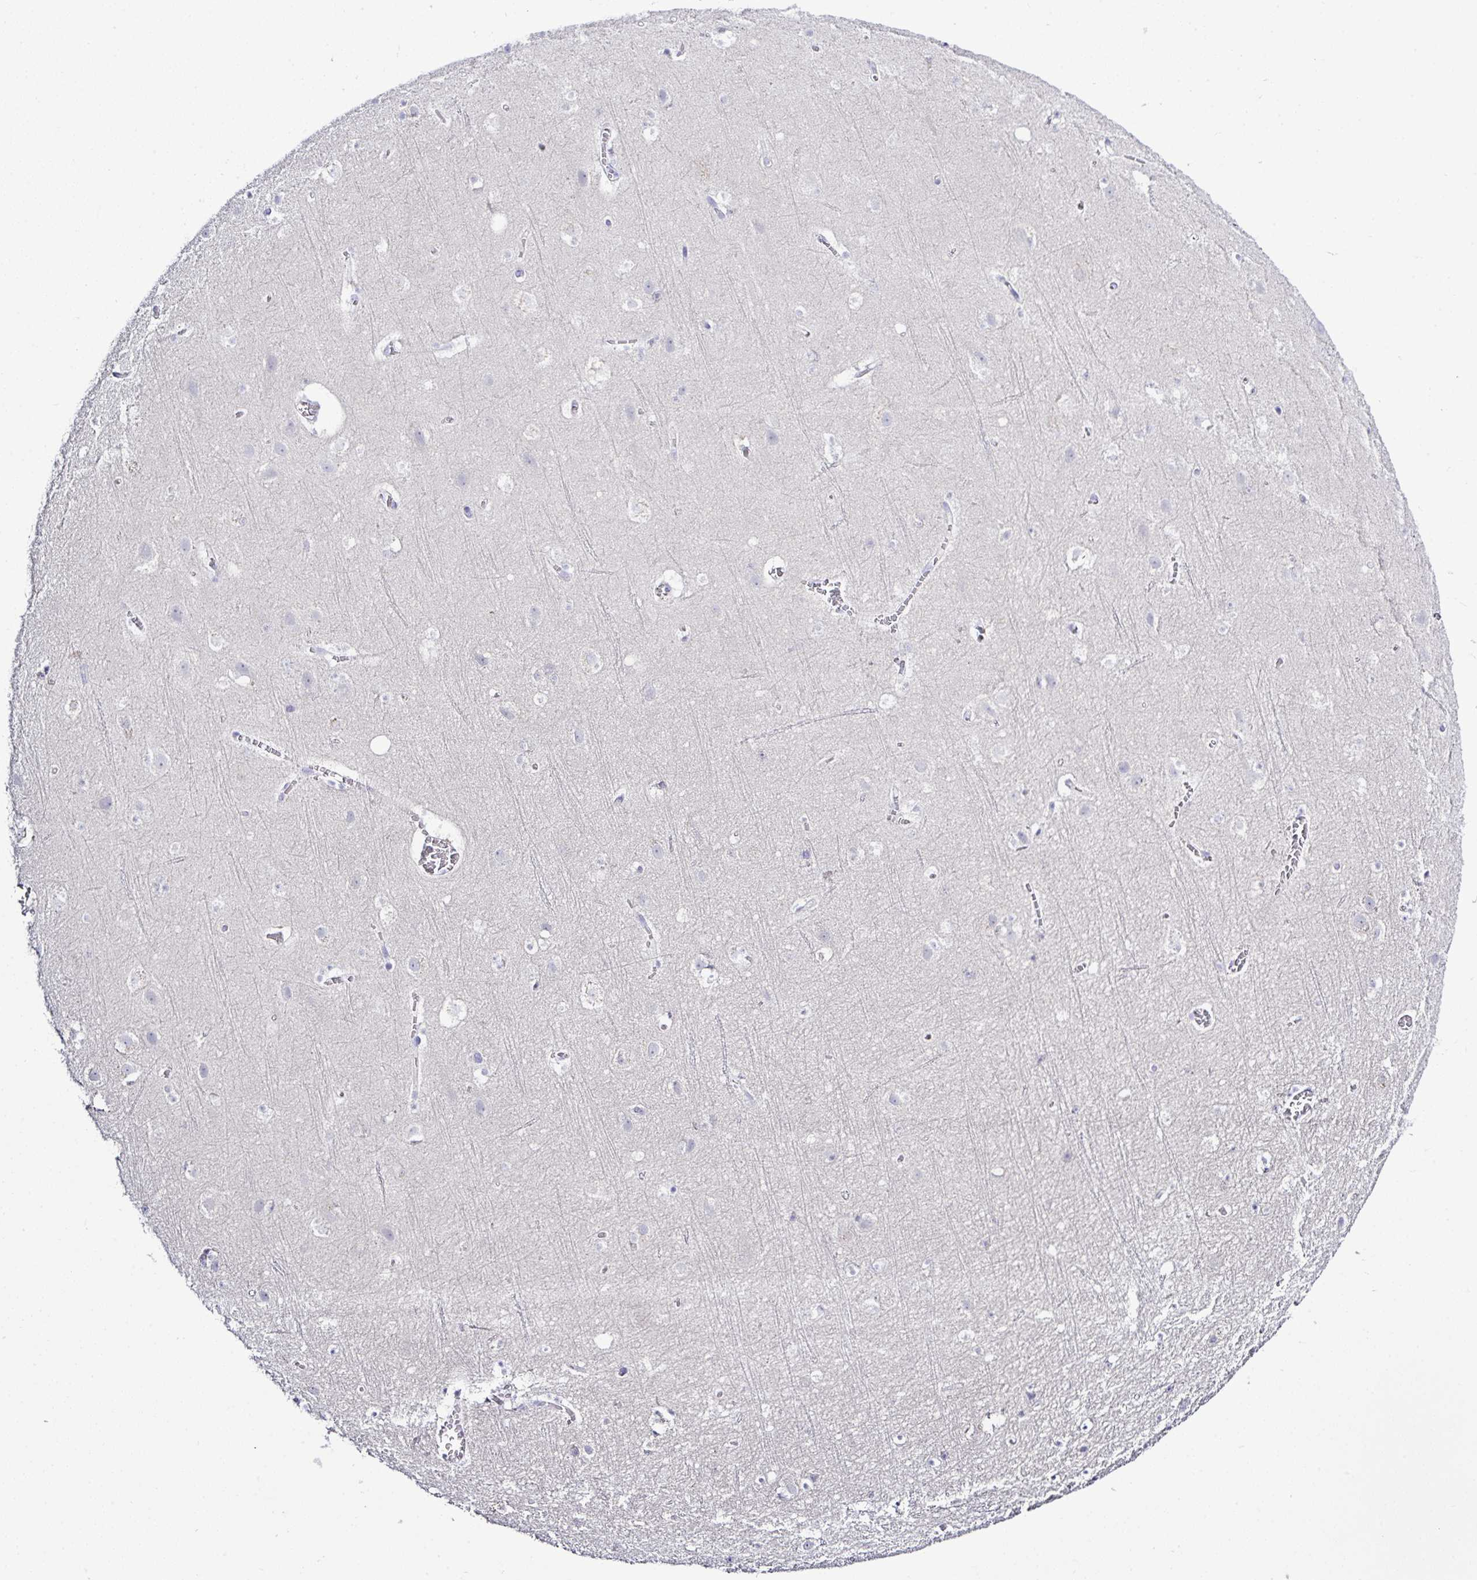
{"staining": {"intensity": "negative", "quantity": "none", "location": "none"}, "tissue": "cerebral cortex", "cell_type": "Endothelial cells", "image_type": "normal", "snomed": [{"axis": "morphology", "description": "Normal tissue, NOS"}, {"axis": "topography", "description": "Cerebral cortex"}], "caption": "Immunohistochemistry (IHC) micrograph of normal human cerebral cortex stained for a protein (brown), which shows no positivity in endothelial cells.", "gene": "MED11", "patient": {"sex": "female", "age": 42}}